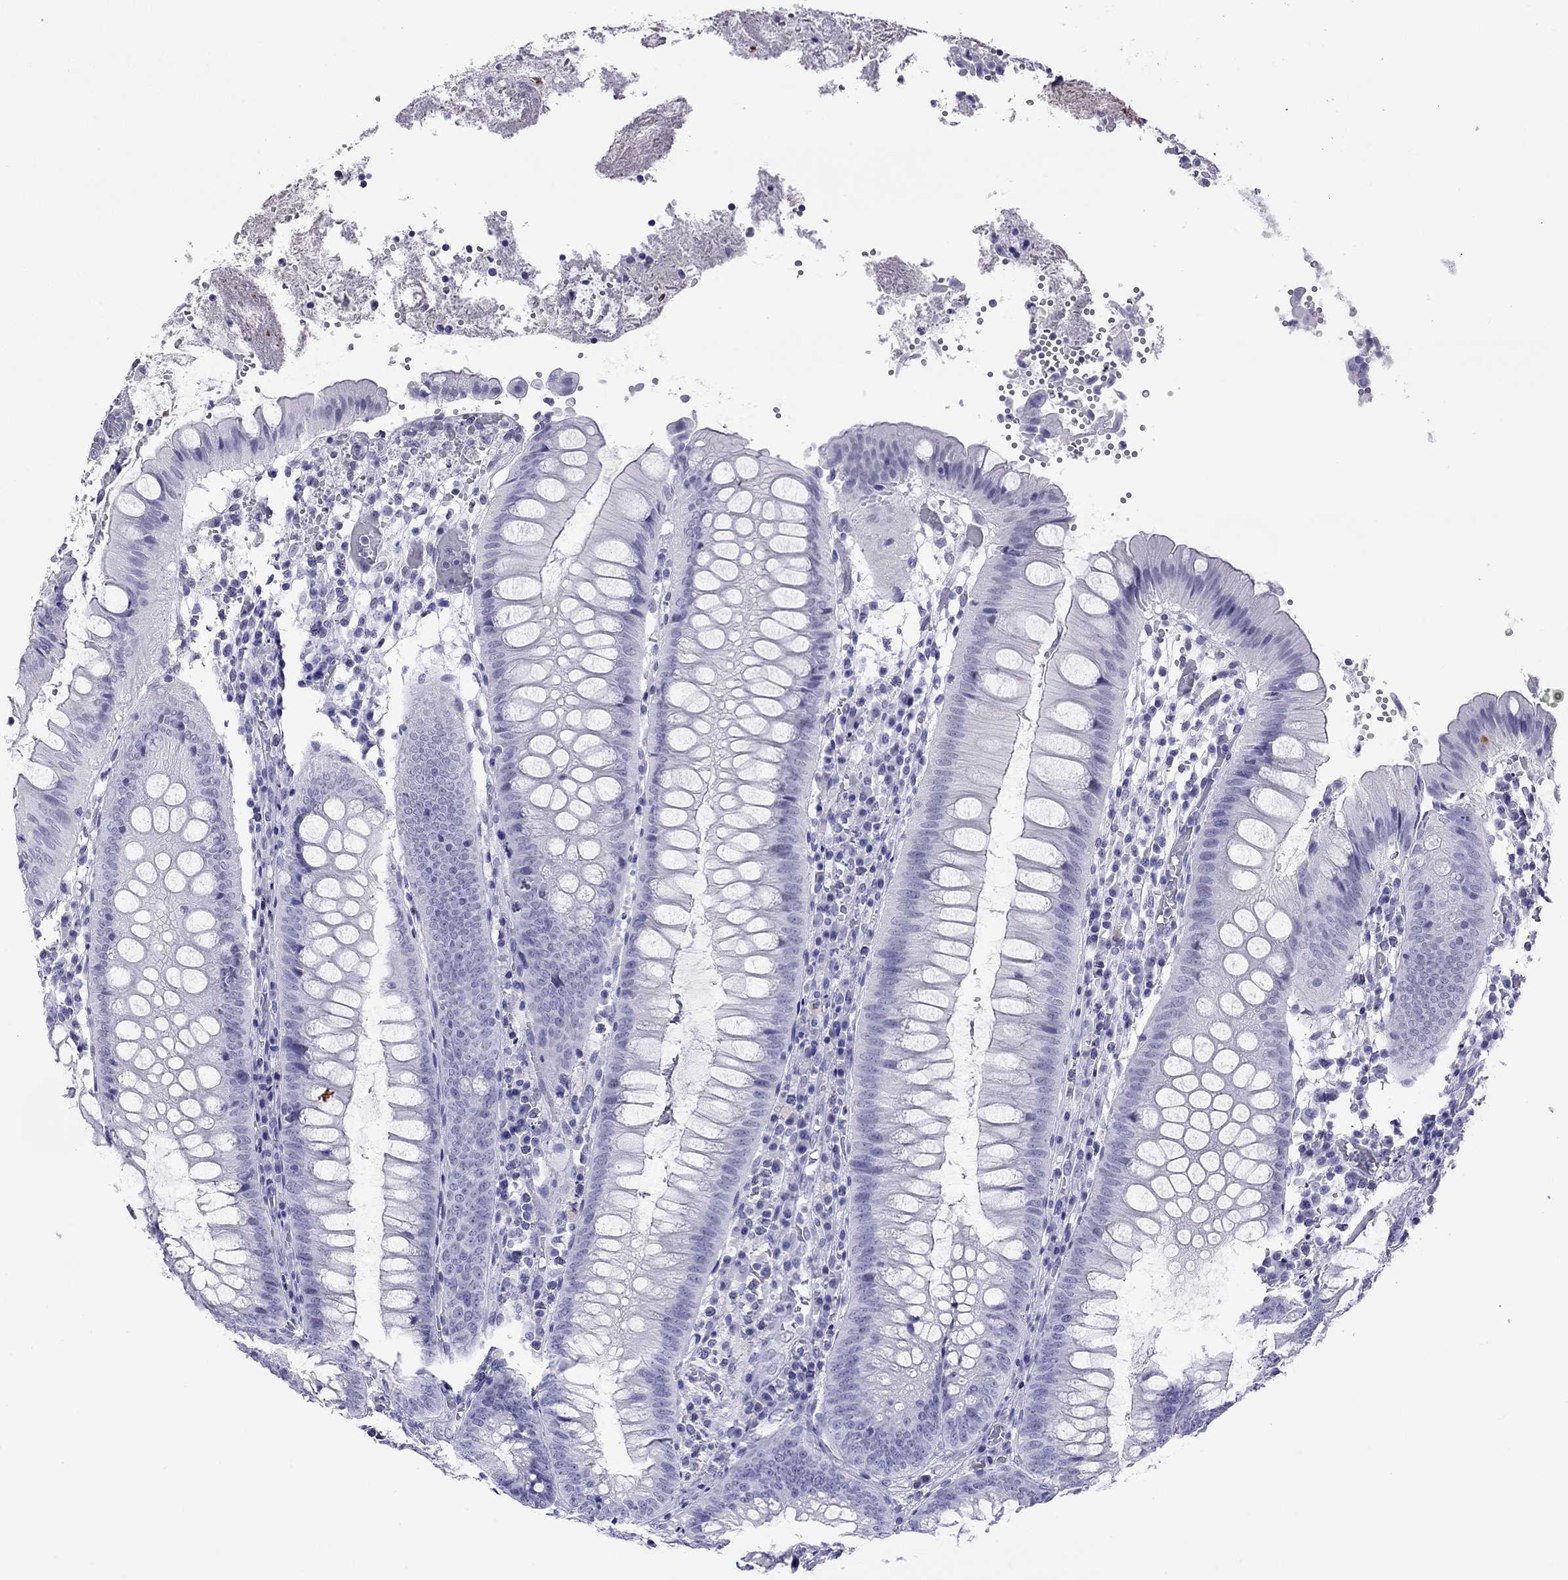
{"staining": {"intensity": "negative", "quantity": "none", "location": "none"}, "tissue": "appendix", "cell_type": "Glandular cells", "image_type": "normal", "snomed": [{"axis": "morphology", "description": "Normal tissue, NOS"}, {"axis": "morphology", "description": "Inflammation, NOS"}, {"axis": "topography", "description": "Appendix"}], "caption": "A photomicrograph of appendix stained for a protein displays no brown staining in glandular cells. Brightfield microscopy of immunohistochemistry stained with DAB (brown) and hematoxylin (blue), captured at high magnification.", "gene": "SLC30A8", "patient": {"sex": "male", "age": 16}}